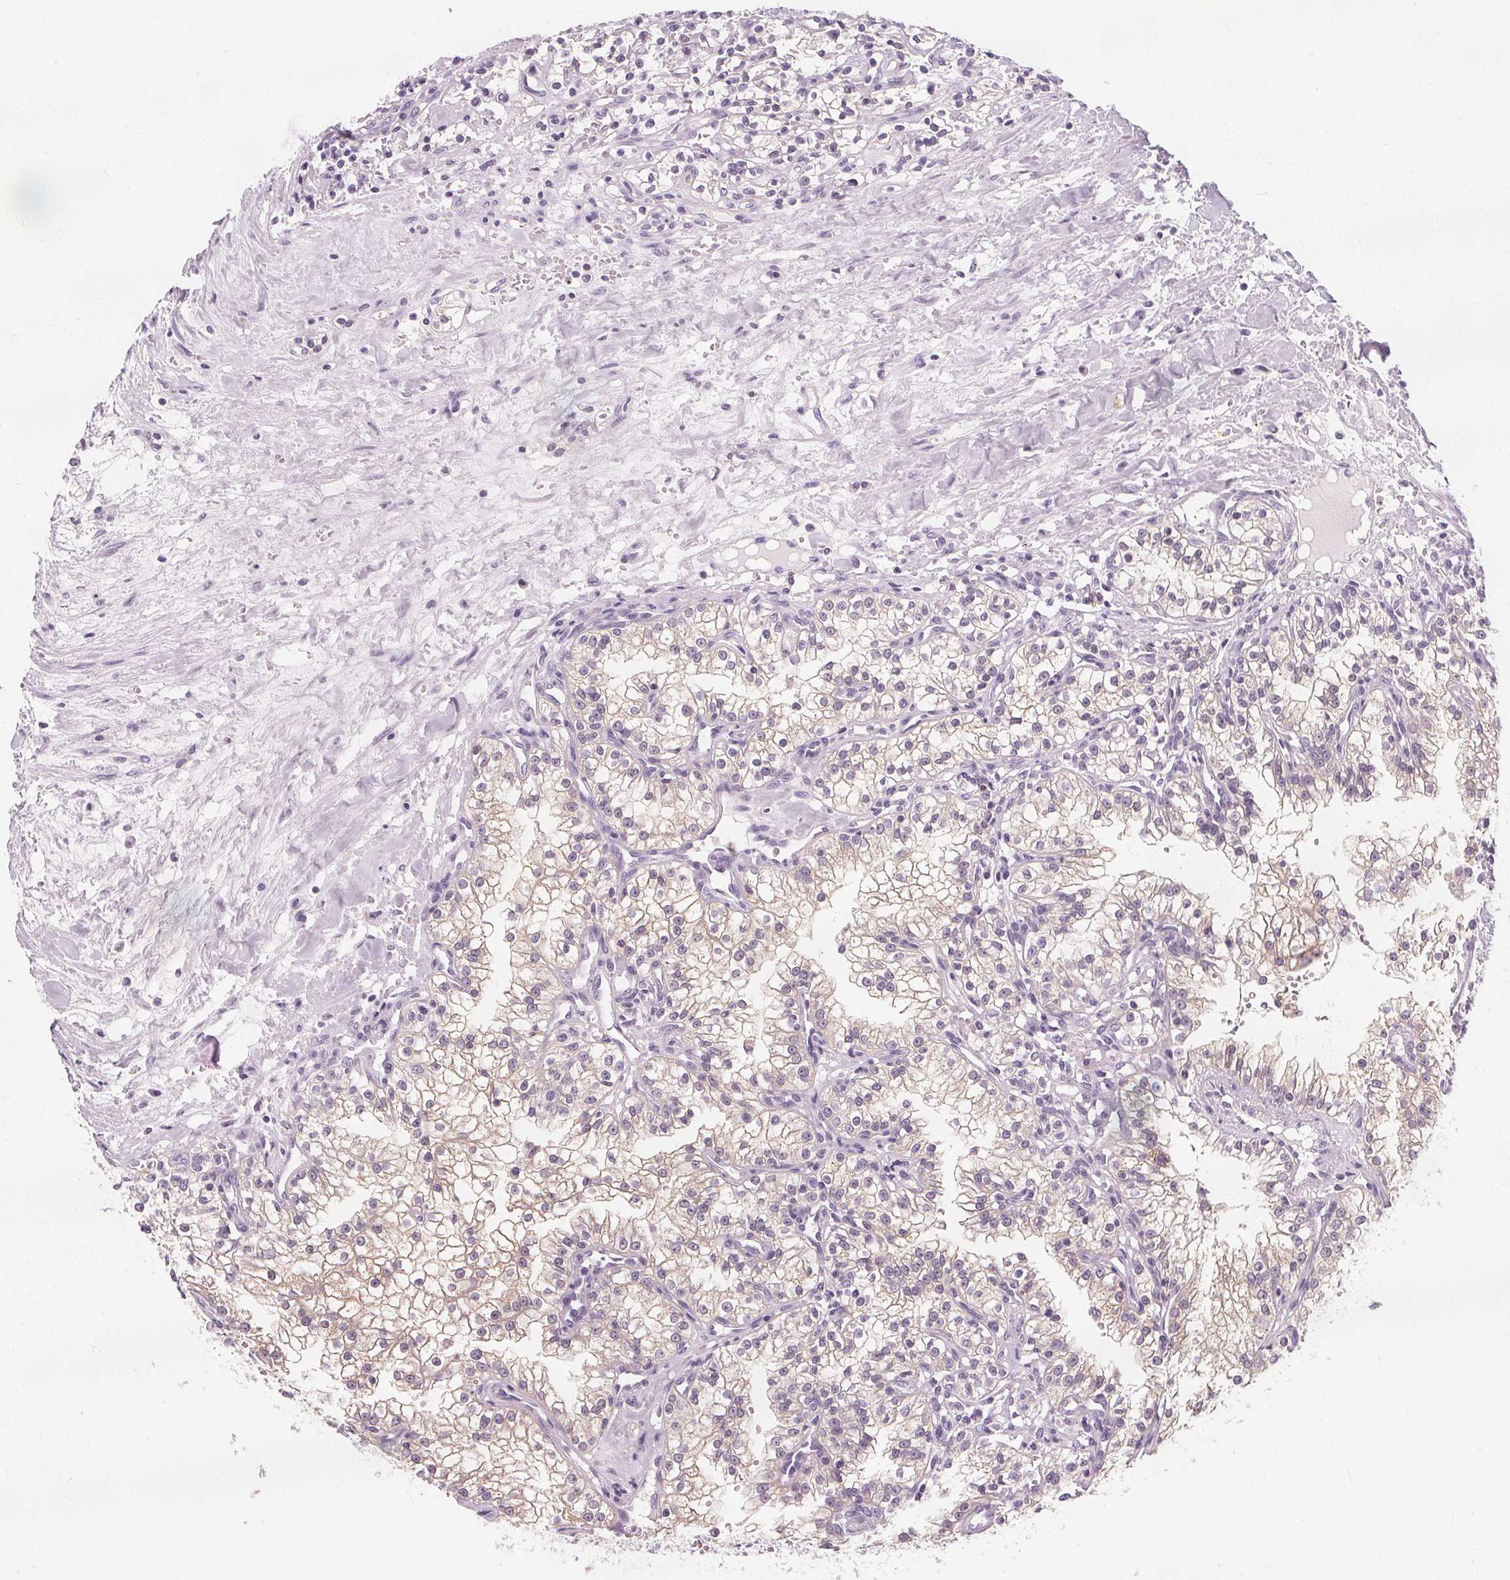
{"staining": {"intensity": "negative", "quantity": "none", "location": "none"}, "tissue": "renal cancer", "cell_type": "Tumor cells", "image_type": "cancer", "snomed": [{"axis": "morphology", "description": "Adenocarcinoma, NOS"}, {"axis": "topography", "description": "Kidney"}], "caption": "A micrograph of human renal cancer (adenocarcinoma) is negative for staining in tumor cells.", "gene": "UGP2", "patient": {"sex": "male", "age": 36}}